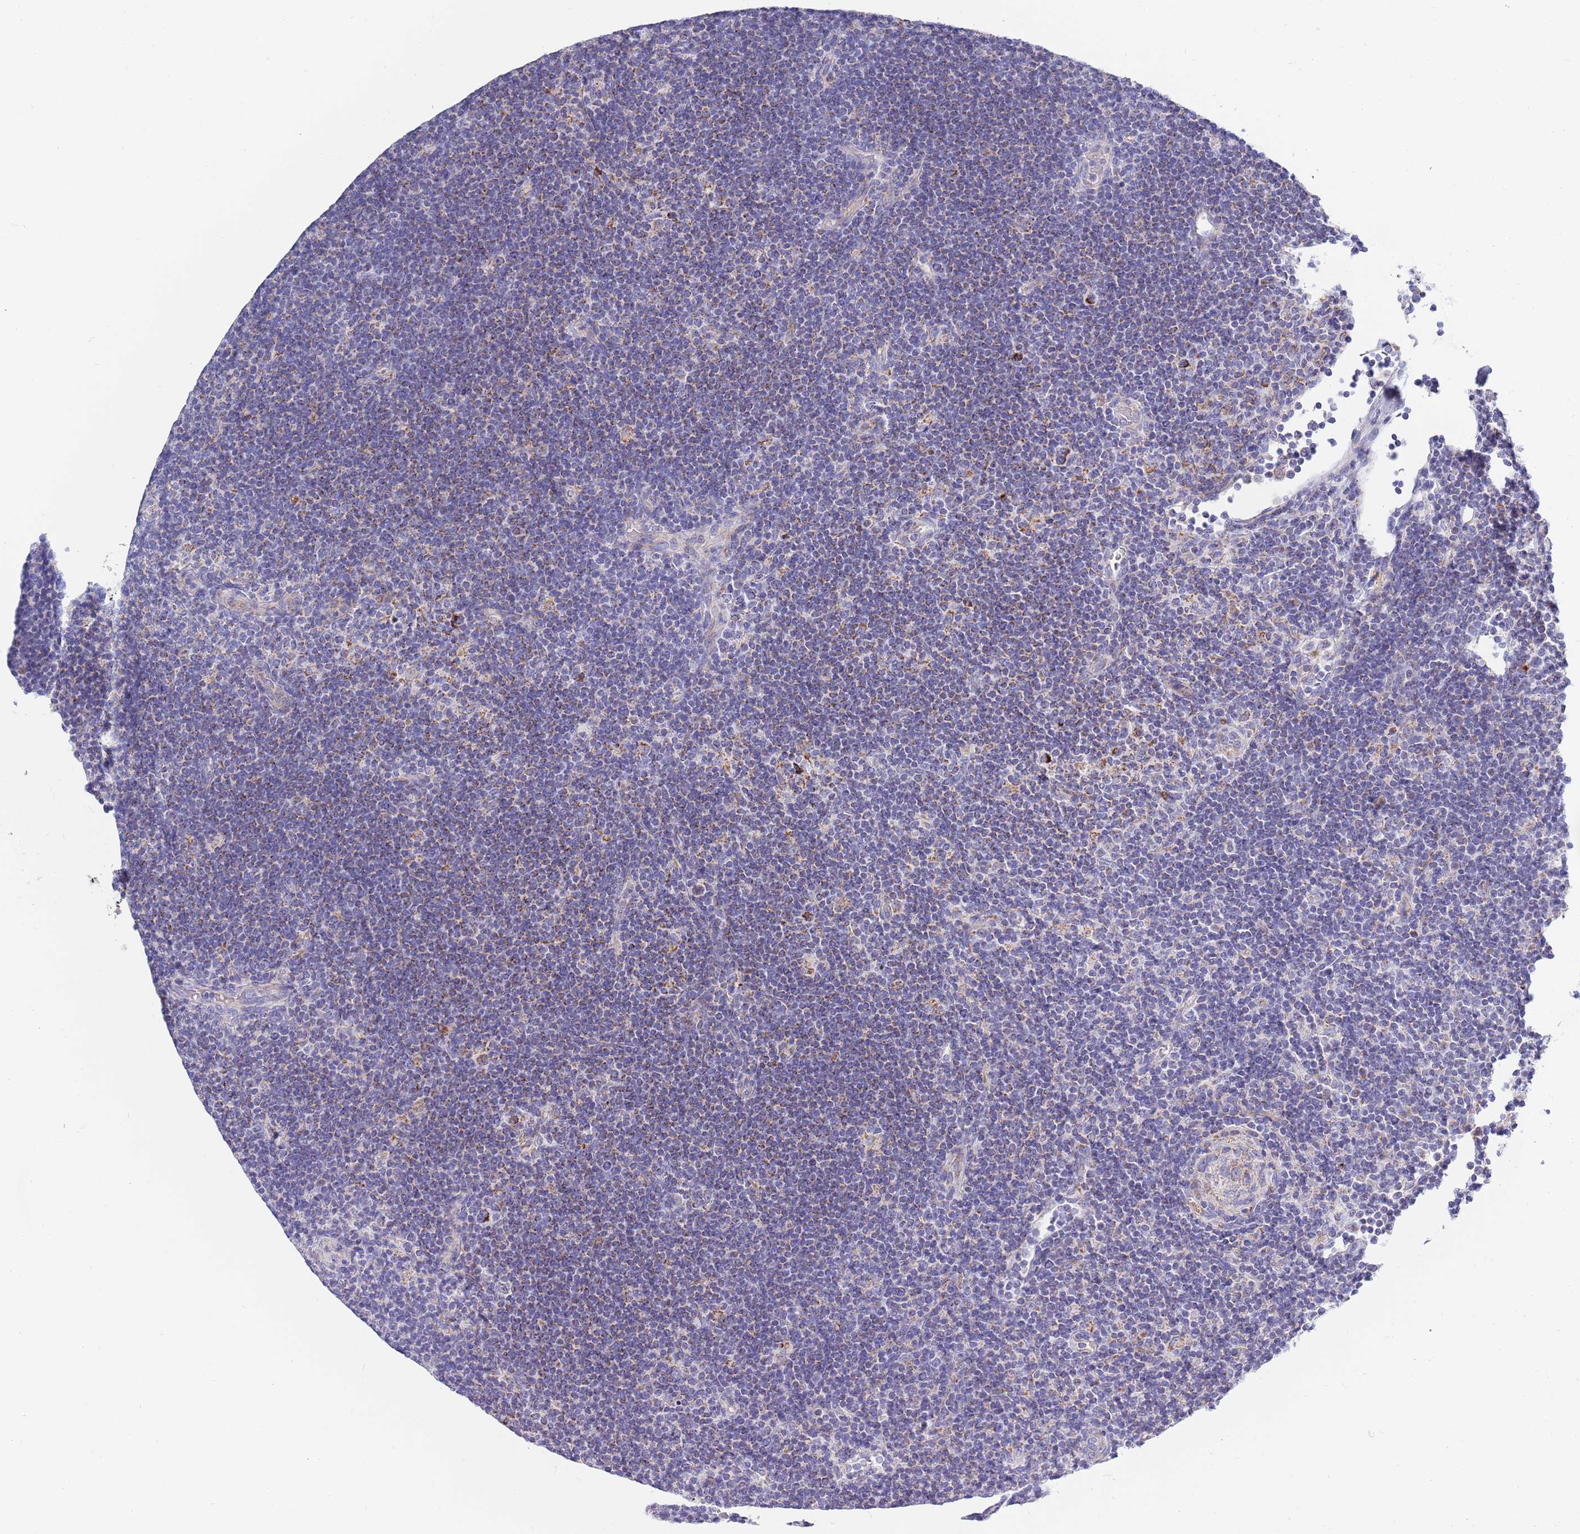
{"staining": {"intensity": "strong", "quantity": ">75%", "location": "cytoplasmic/membranous"}, "tissue": "lymphoma", "cell_type": "Tumor cells", "image_type": "cancer", "snomed": [{"axis": "morphology", "description": "Hodgkin's disease, NOS"}, {"axis": "topography", "description": "Lymph node"}], "caption": "The photomicrograph exhibits immunohistochemical staining of lymphoma. There is strong cytoplasmic/membranous expression is identified in approximately >75% of tumor cells.", "gene": "EMC8", "patient": {"sex": "female", "age": 57}}